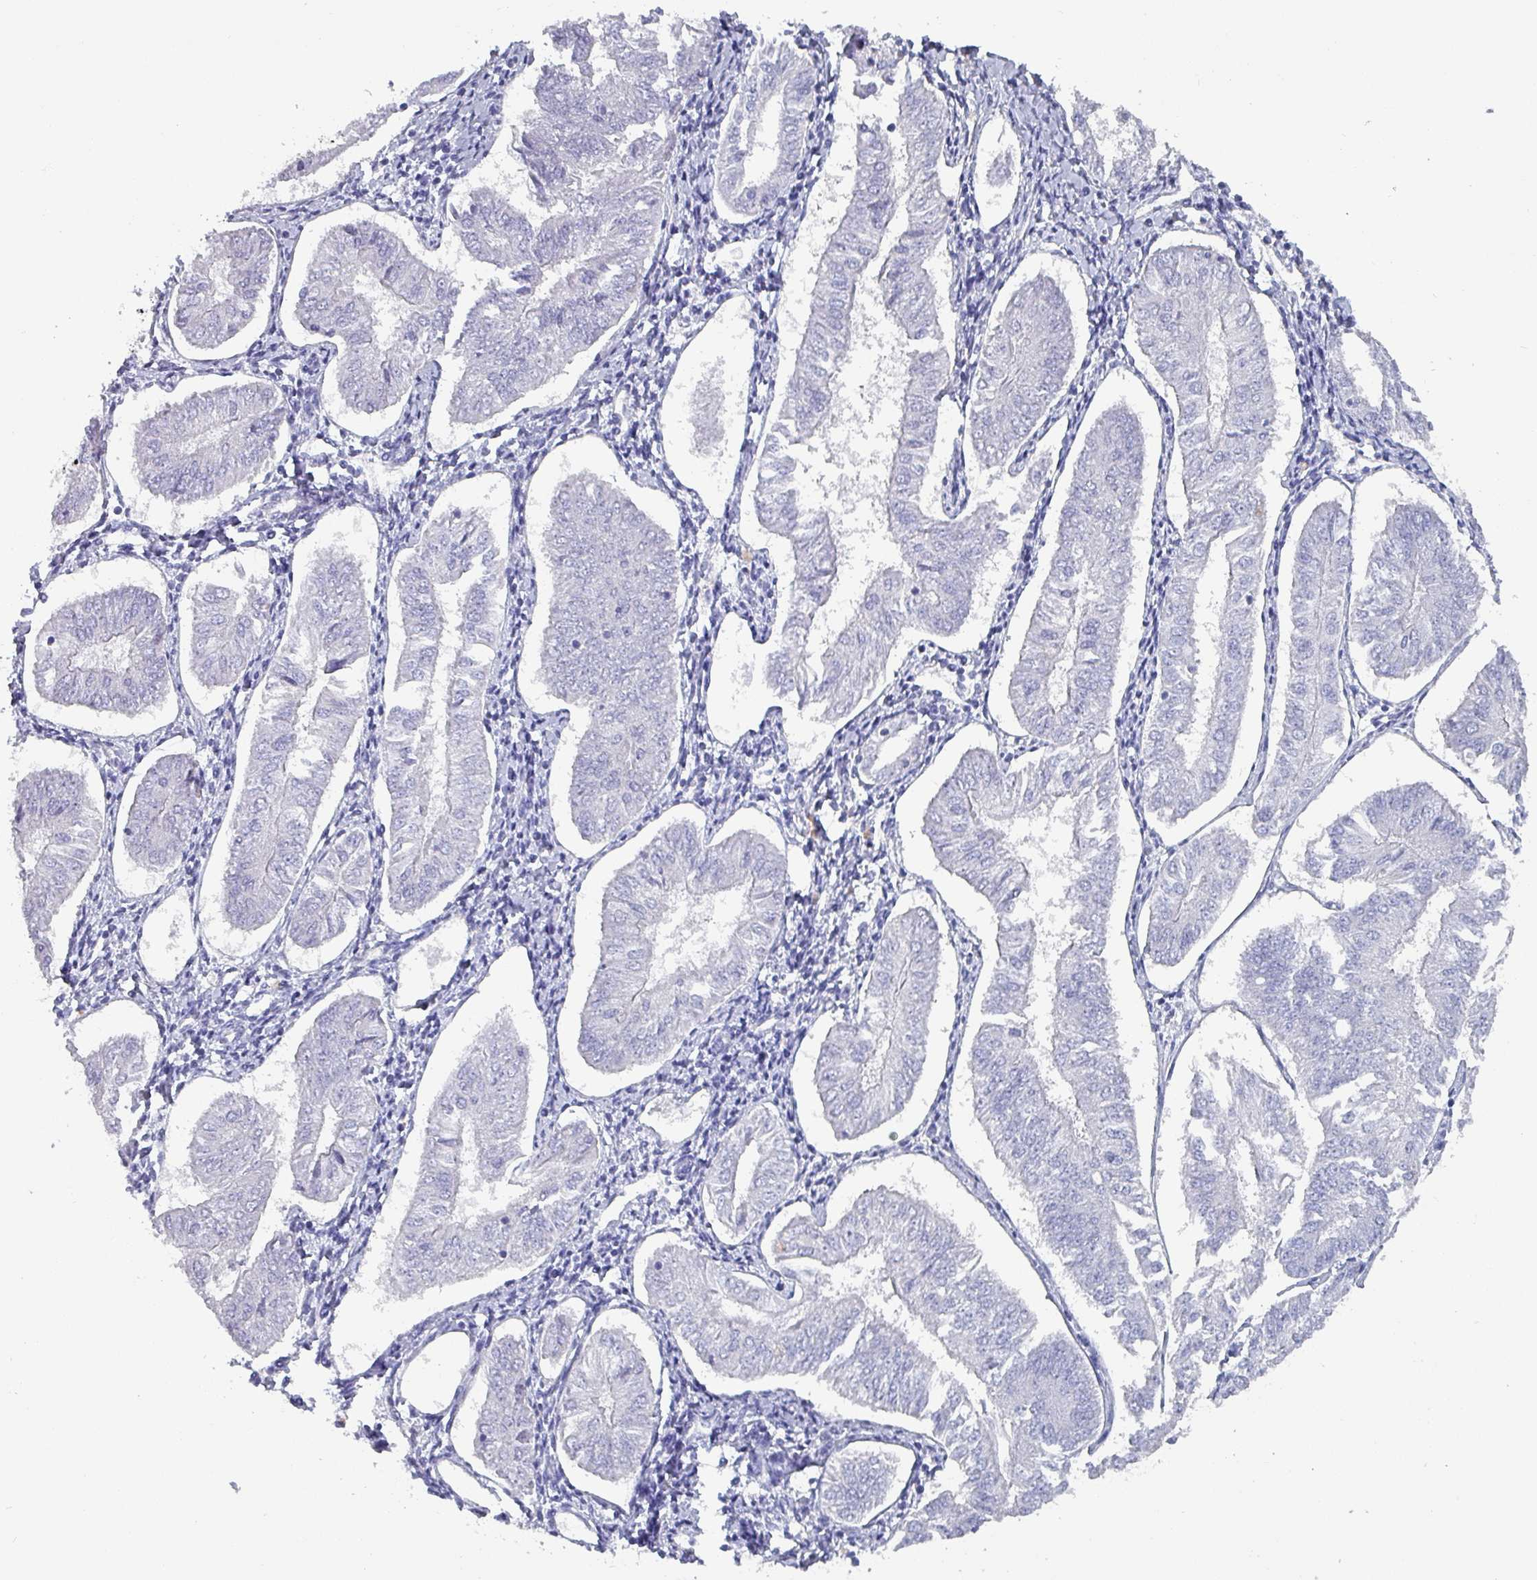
{"staining": {"intensity": "negative", "quantity": "none", "location": "none"}, "tissue": "endometrial cancer", "cell_type": "Tumor cells", "image_type": "cancer", "snomed": [{"axis": "morphology", "description": "Adenocarcinoma, NOS"}, {"axis": "topography", "description": "Endometrium"}], "caption": "Micrograph shows no protein staining in tumor cells of endometrial cancer (adenocarcinoma) tissue. (DAB (3,3'-diaminobenzidine) IHC visualized using brightfield microscopy, high magnification).", "gene": "INS-IGF2", "patient": {"sex": "female", "age": 58}}